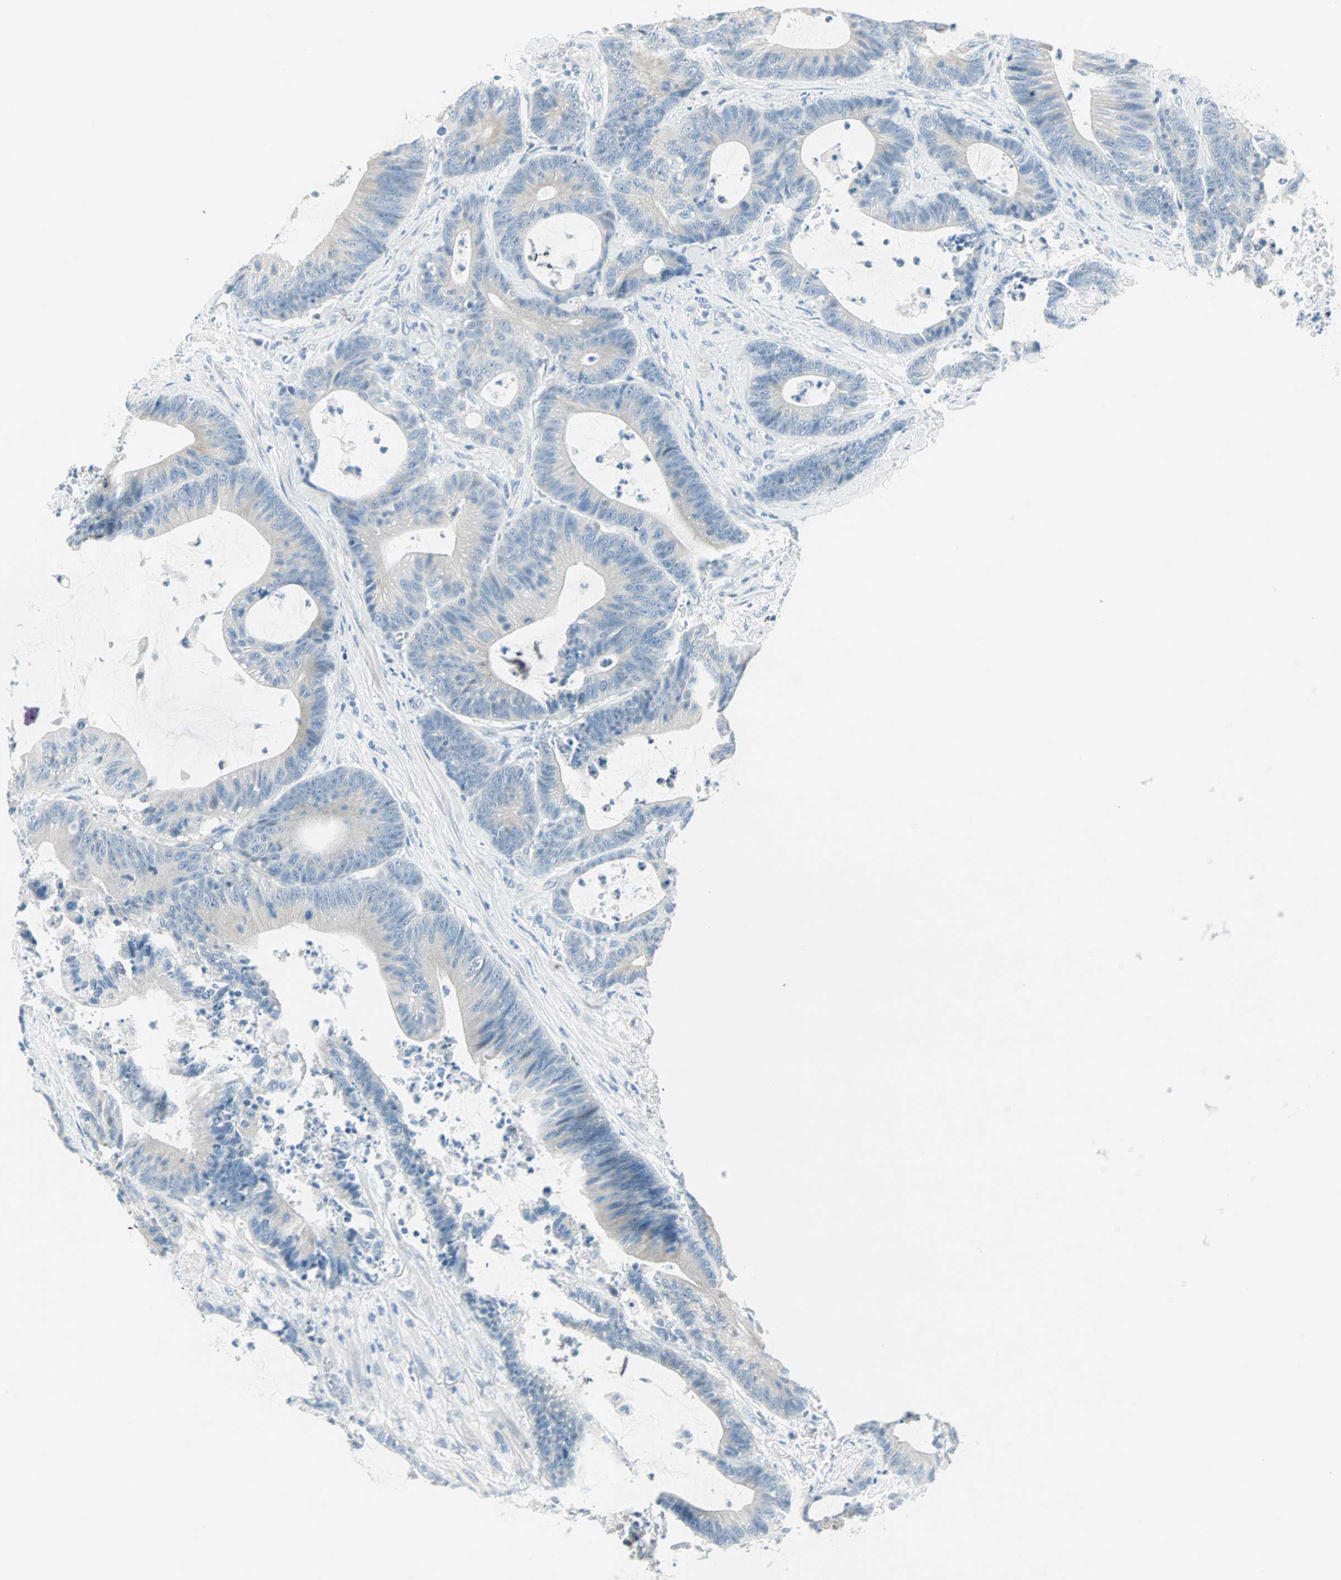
{"staining": {"intensity": "negative", "quantity": "none", "location": "none"}, "tissue": "colorectal cancer", "cell_type": "Tumor cells", "image_type": "cancer", "snomed": [{"axis": "morphology", "description": "Adenocarcinoma, NOS"}, {"axis": "topography", "description": "Colon"}], "caption": "An image of human colorectal cancer (adenocarcinoma) is negative for staining in tumor cells.", "gene": "SULT1C2", "patient": {"sex": "female", "age": 84}}